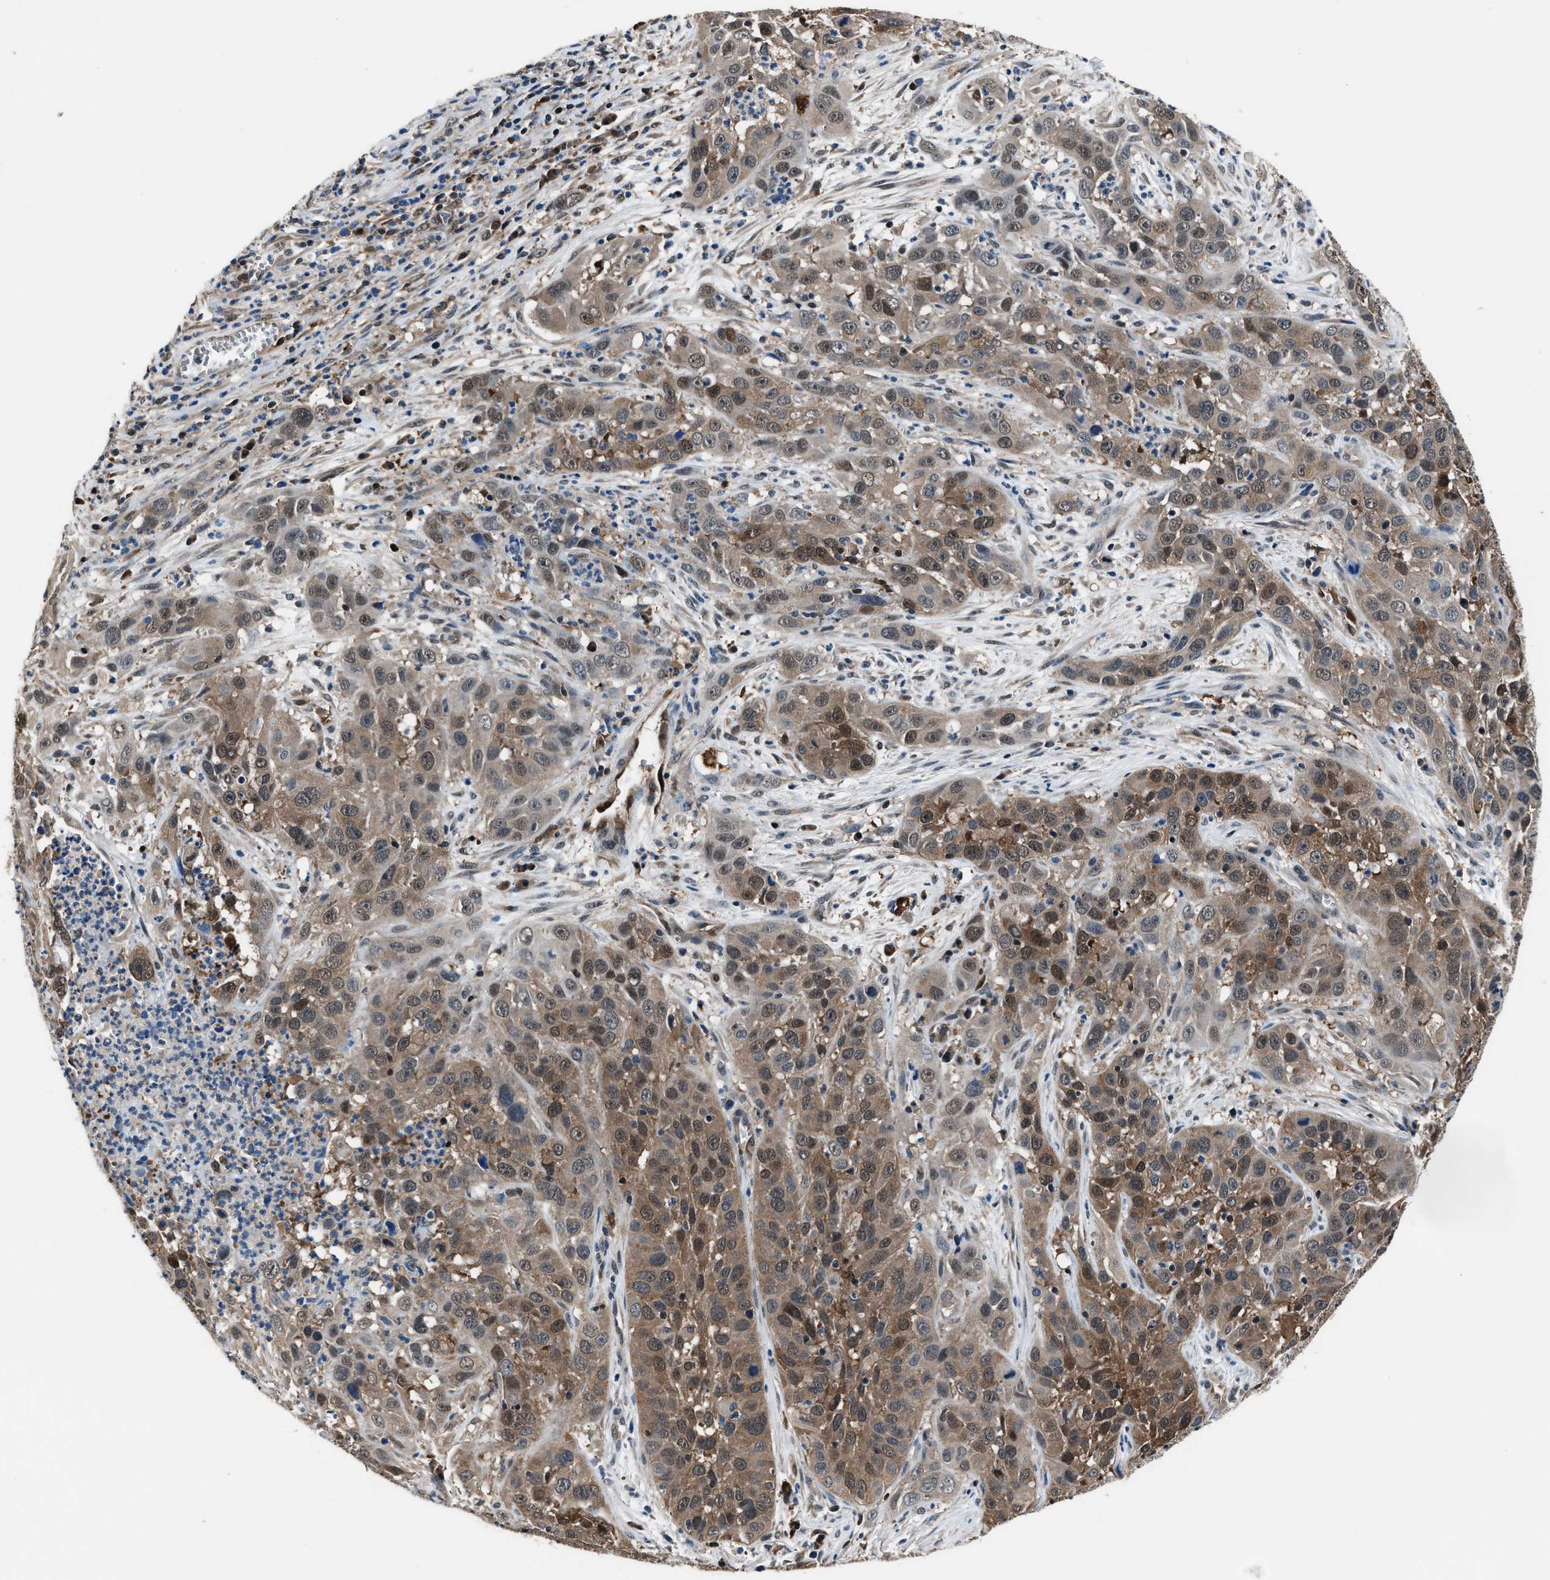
{"staining": {"intensity": "moderate", "quantity": "25%-75%", "location": "cytoplasmic/membranous,nuclear"}, "tissue": "cervical cancer", "cell_type": "Tumor cells", "image_type": "cancer", "snomed": [{"axis": "morphology", "description": "Squamous cell carcinoma, NOS"}, {"axis": "topography", "description": "Cervix"}], "caption": "Immunohistochemistry (IHC) of human squamous cell carcinoma (cervical) demonstrates medium levels of moderate cytoplasmic/membranous and nuclear positivity in about 25%-75% of tumor cells.", "gene": "PPA1", "patient": {"sex": "female", "age": 32}}